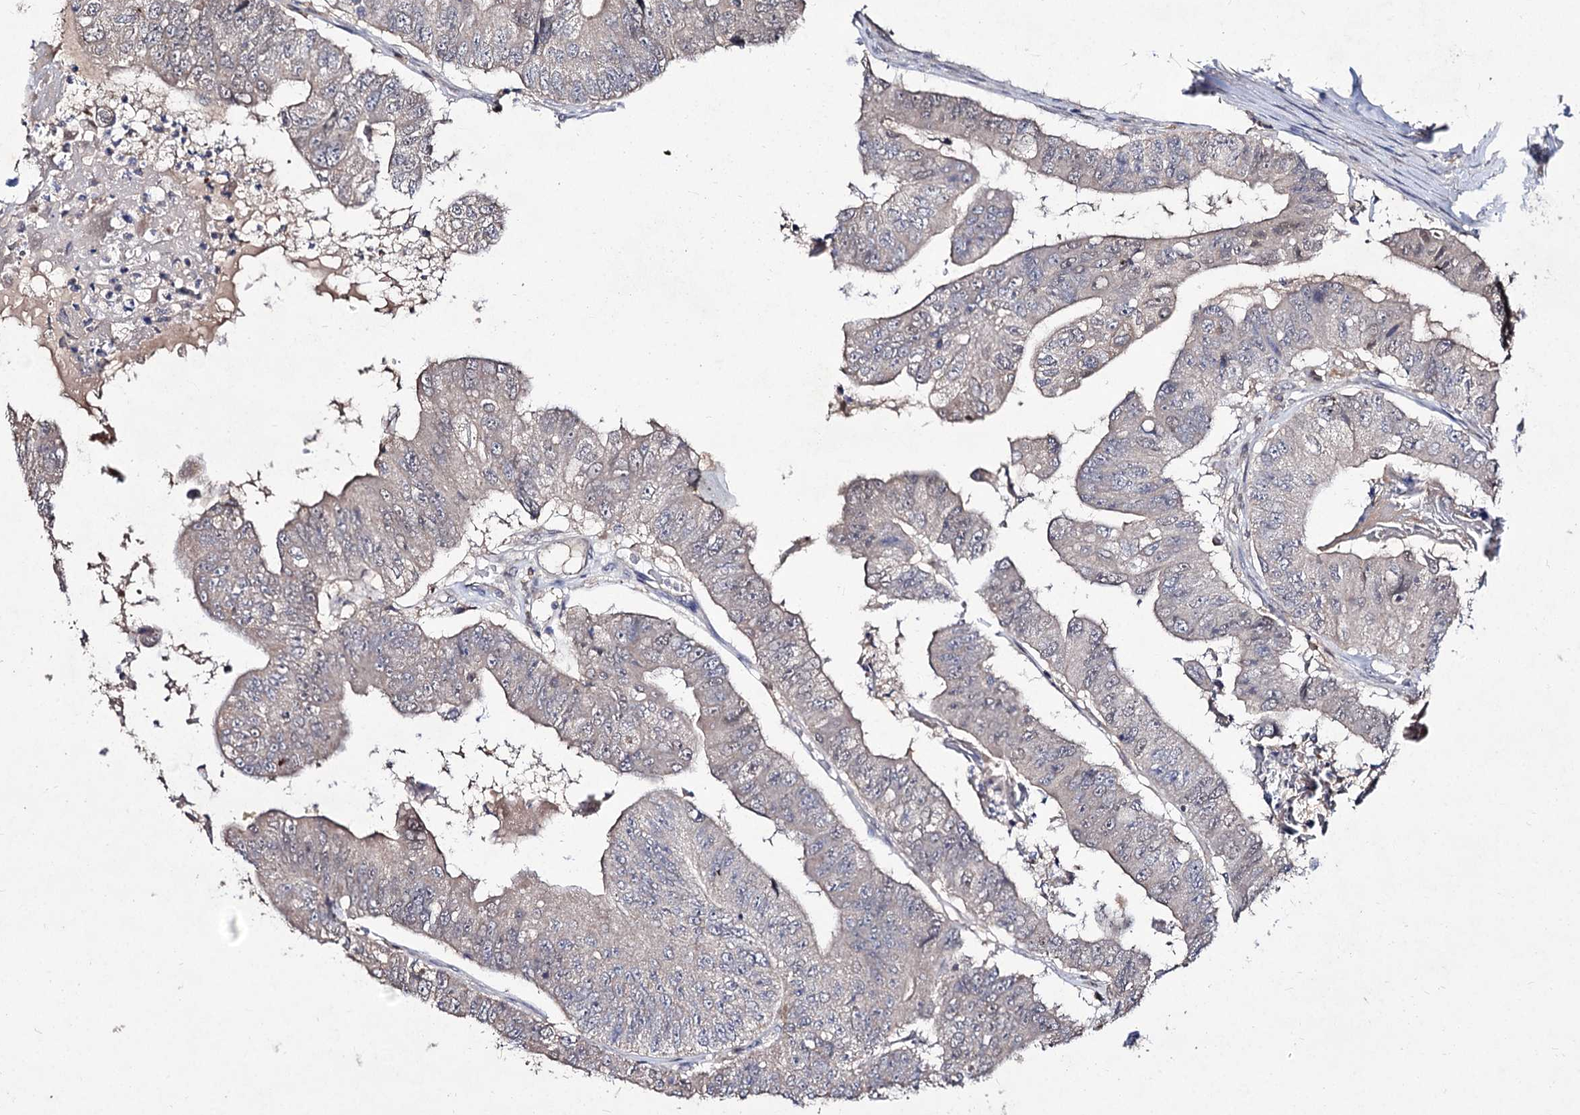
{"staining": {"intensity": "negative", "quantity": "none", "location": "none"}, "tissue": "colorectal cancer", "cell_type": "Tumor cells", "image_type": "cancer", "snomed": [{"axis": "morphology", "description": "Adenocarcinoma, NOS"}, {"axis": "topography", "description": "Colon"}], "caption": "Immunohistochemistry of human colorectal cancer (adenocarcinoma) exhibits no staining in tumor cells. Brightfield microscopy of immunohistochemistry (IHC) stained with DAB (brown) and hematoxylin (blue), captured at high magnification.", "gene": "ACTR6", "patient": {"sex": "female", "age": 67}}